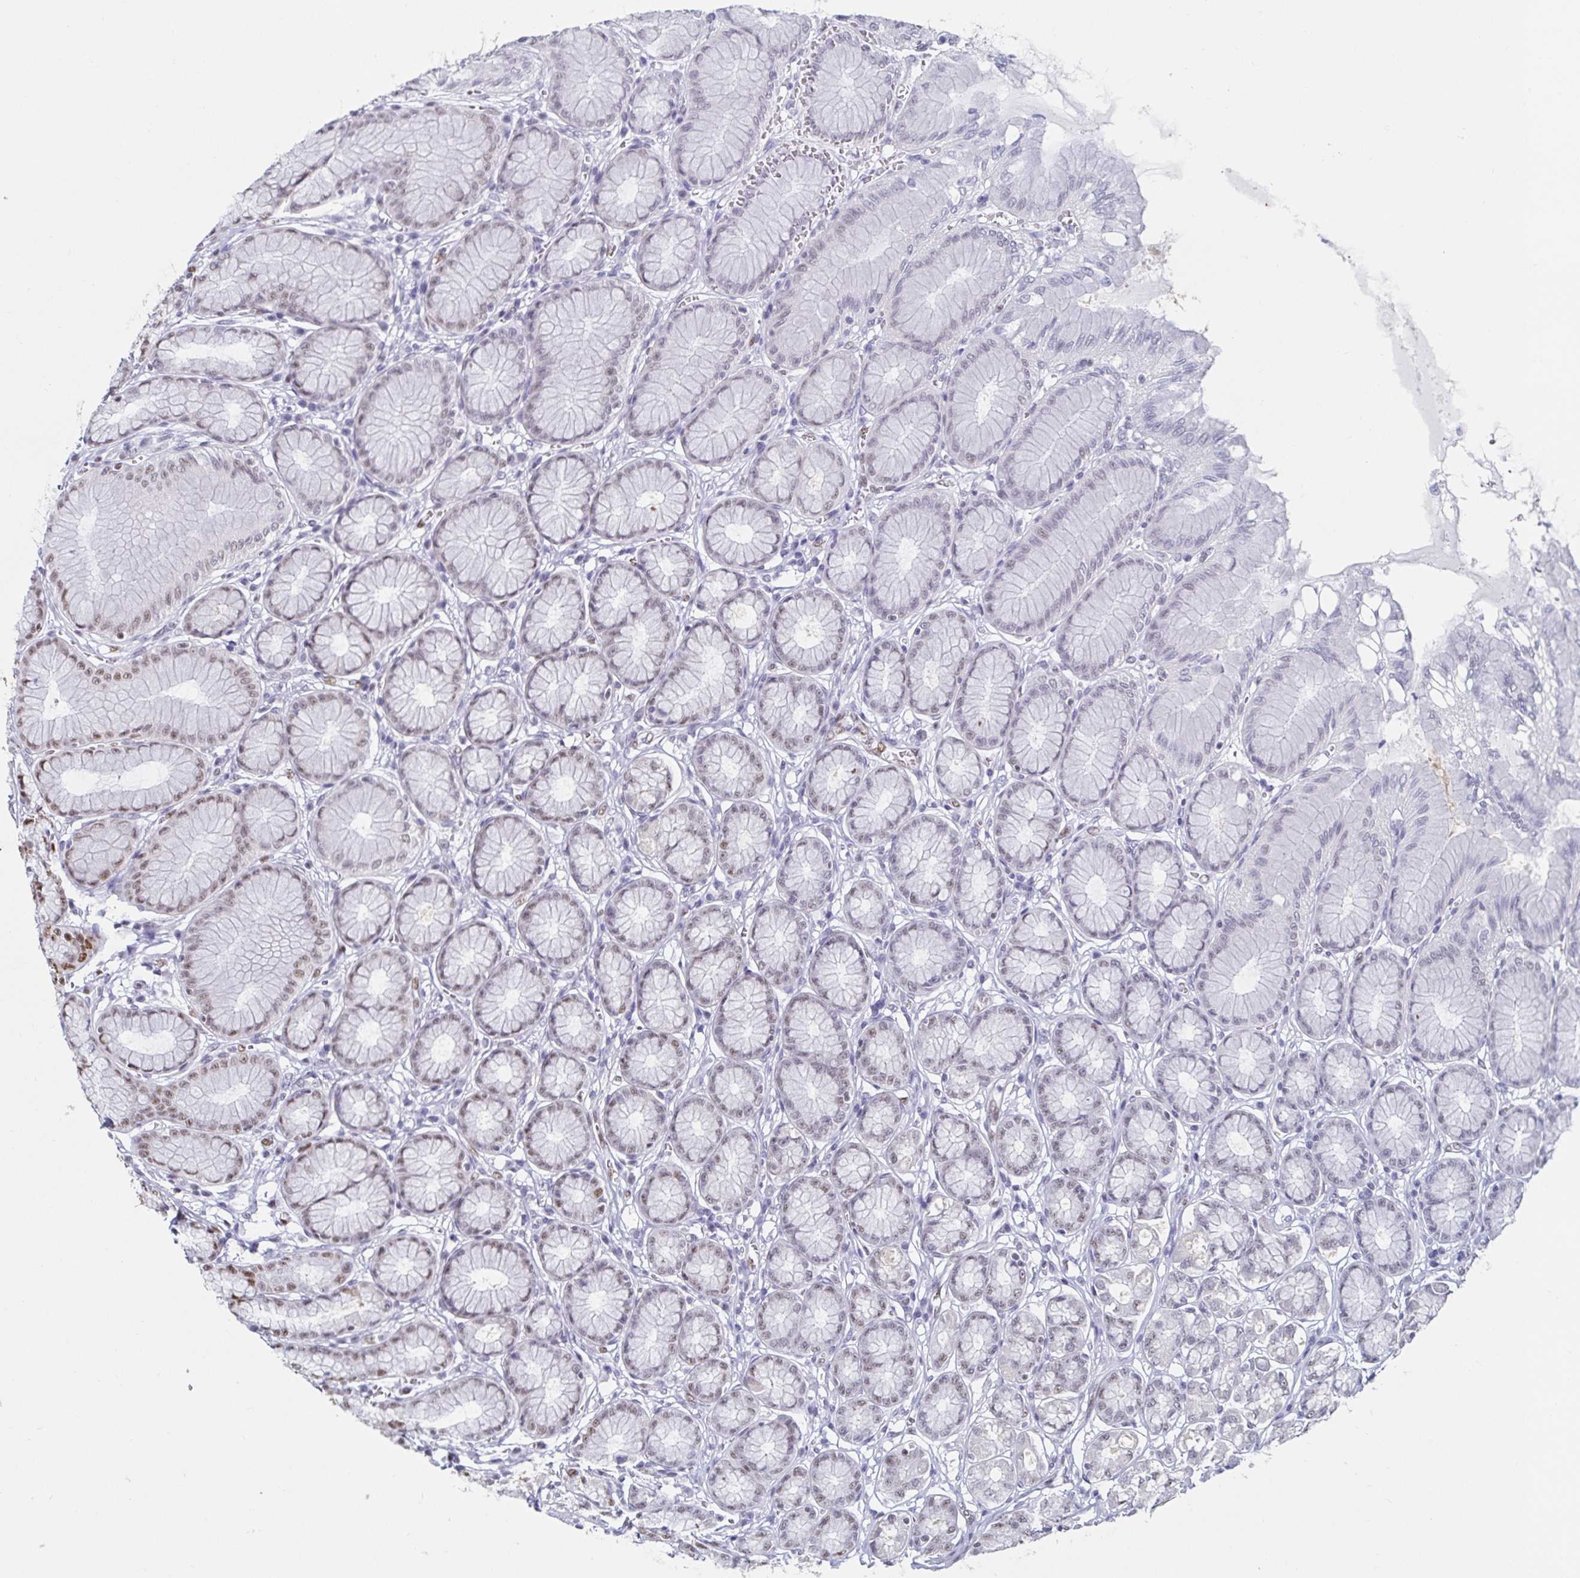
{"staining": {"intensity": "moderate", "quantity": "25%-75%", "location": "nuclear"}, "tissue": "stomach", "cell_type": "Glandular cells", "image_type": "normal", "snomed": [{"axis": "morphology", "description": "Normal tissue, NOS"}, {"axis": "topography", "description": "Stomach"}, {"axis": "topography", "description": "Stomach, lower"}], "caption": "Stomach stained with DAB immunohistochemistry (IHC) reveals medium levels of moderate nuclear positivity in approximately 25%-75% of glandular cells.", "gene": "DDX39B", "patient": {"sex": "male", "age": 76}}